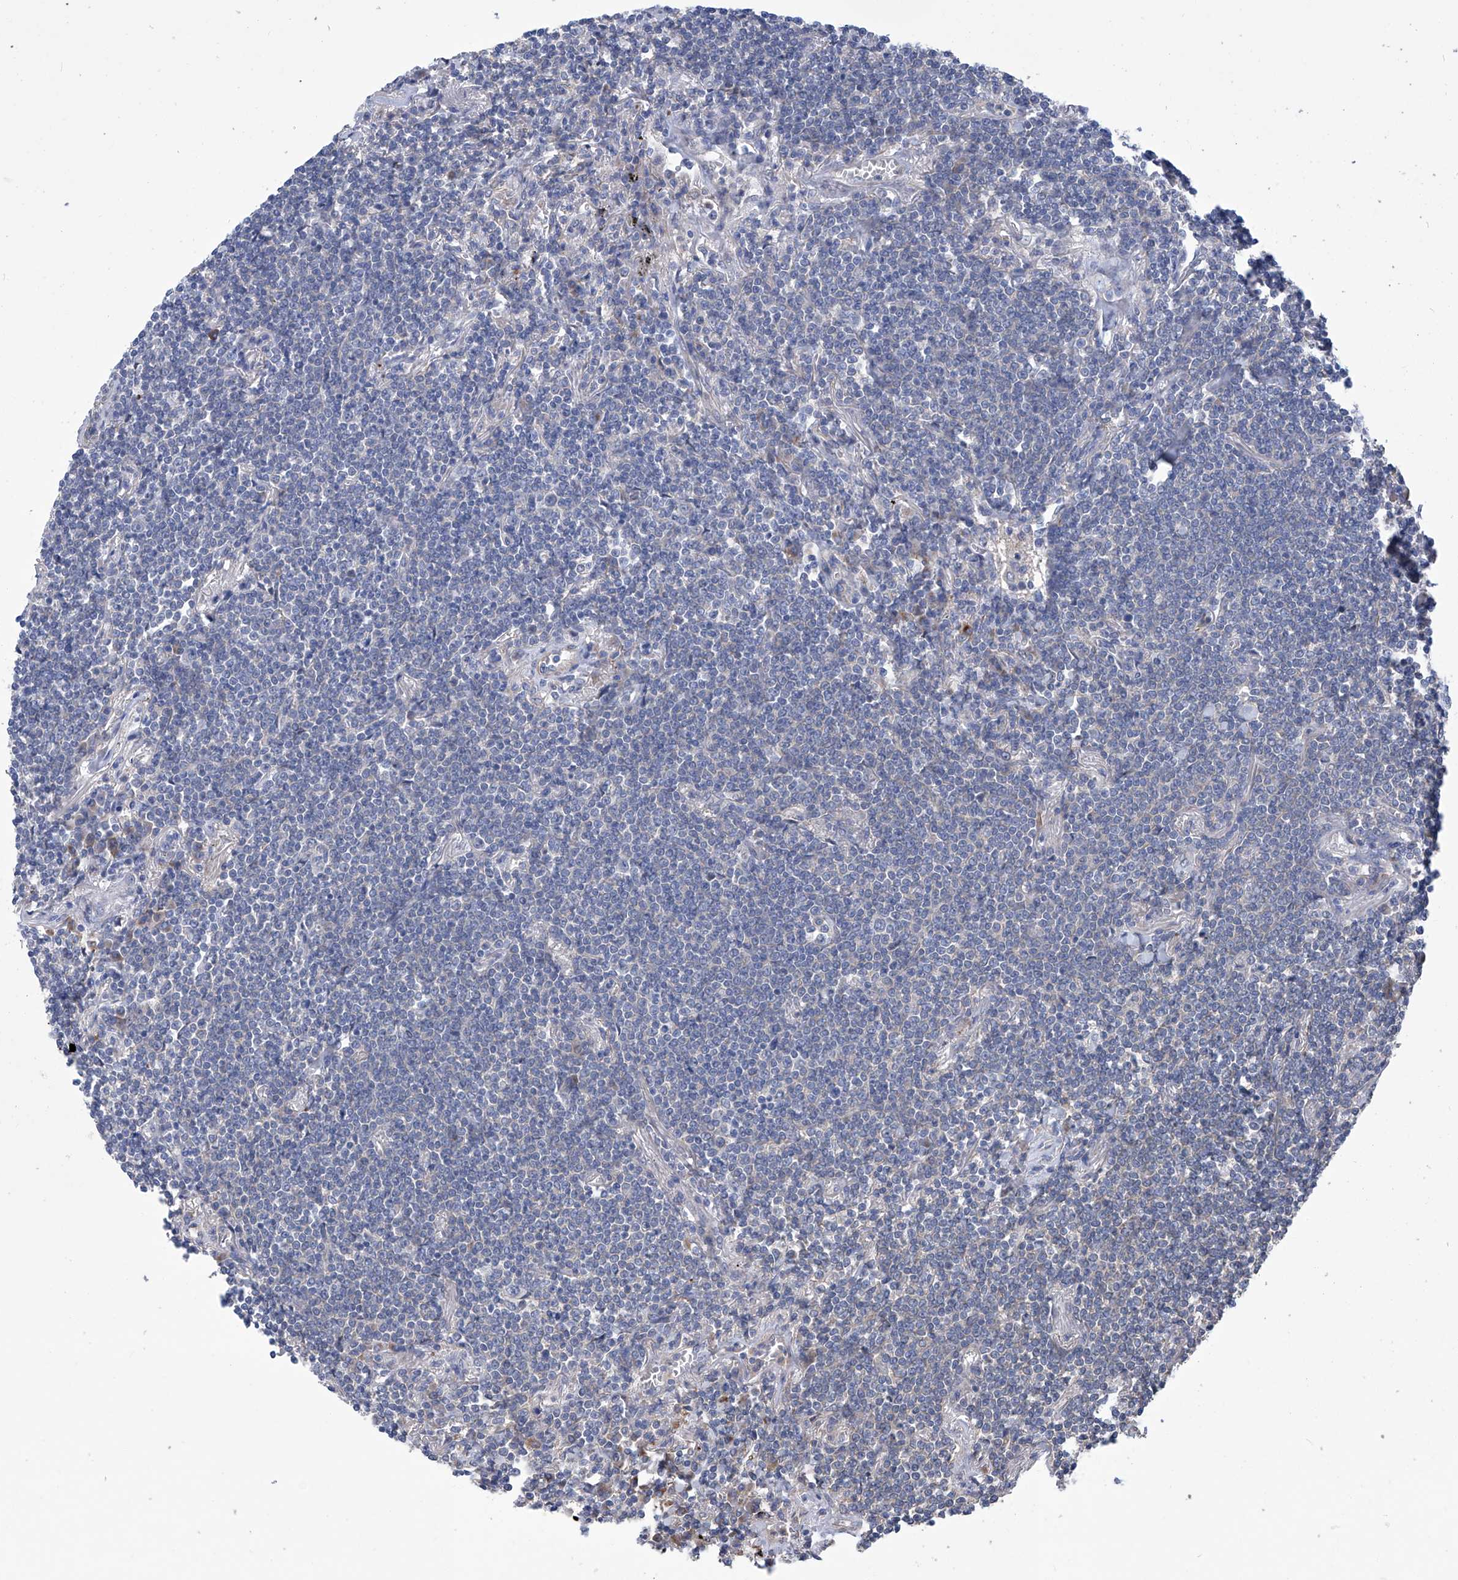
{"staining": {"intensity": "negative", "quantity": "none", "location": "none"}, "tissue": "lymphoma", "cell_type": "Tumor cells", "image_type": "cancer", "snomed": [{"axis": "morphology", "description": "Malignant lymphoma, non-Hodgkin's type, Low grade"}, {"axis": "topography", "description": "Lung"}], "caption": "This micrograph is of malignant lymphoma, non-Hodgkin's type (low-grade) stained with immunohistochemistry to label a protein in brown with the nuclei are counter-stained blue. There is no staining in tumor cells. Brightfield microscopy of immunohistochemistry (IHC) stained with DAB (3,3'-diaminobenzidine) (brown) and hematoxylin (blue), captured at high magnification.", "gene": "SMS", "patient": {"sex": "female", "age": 71}}